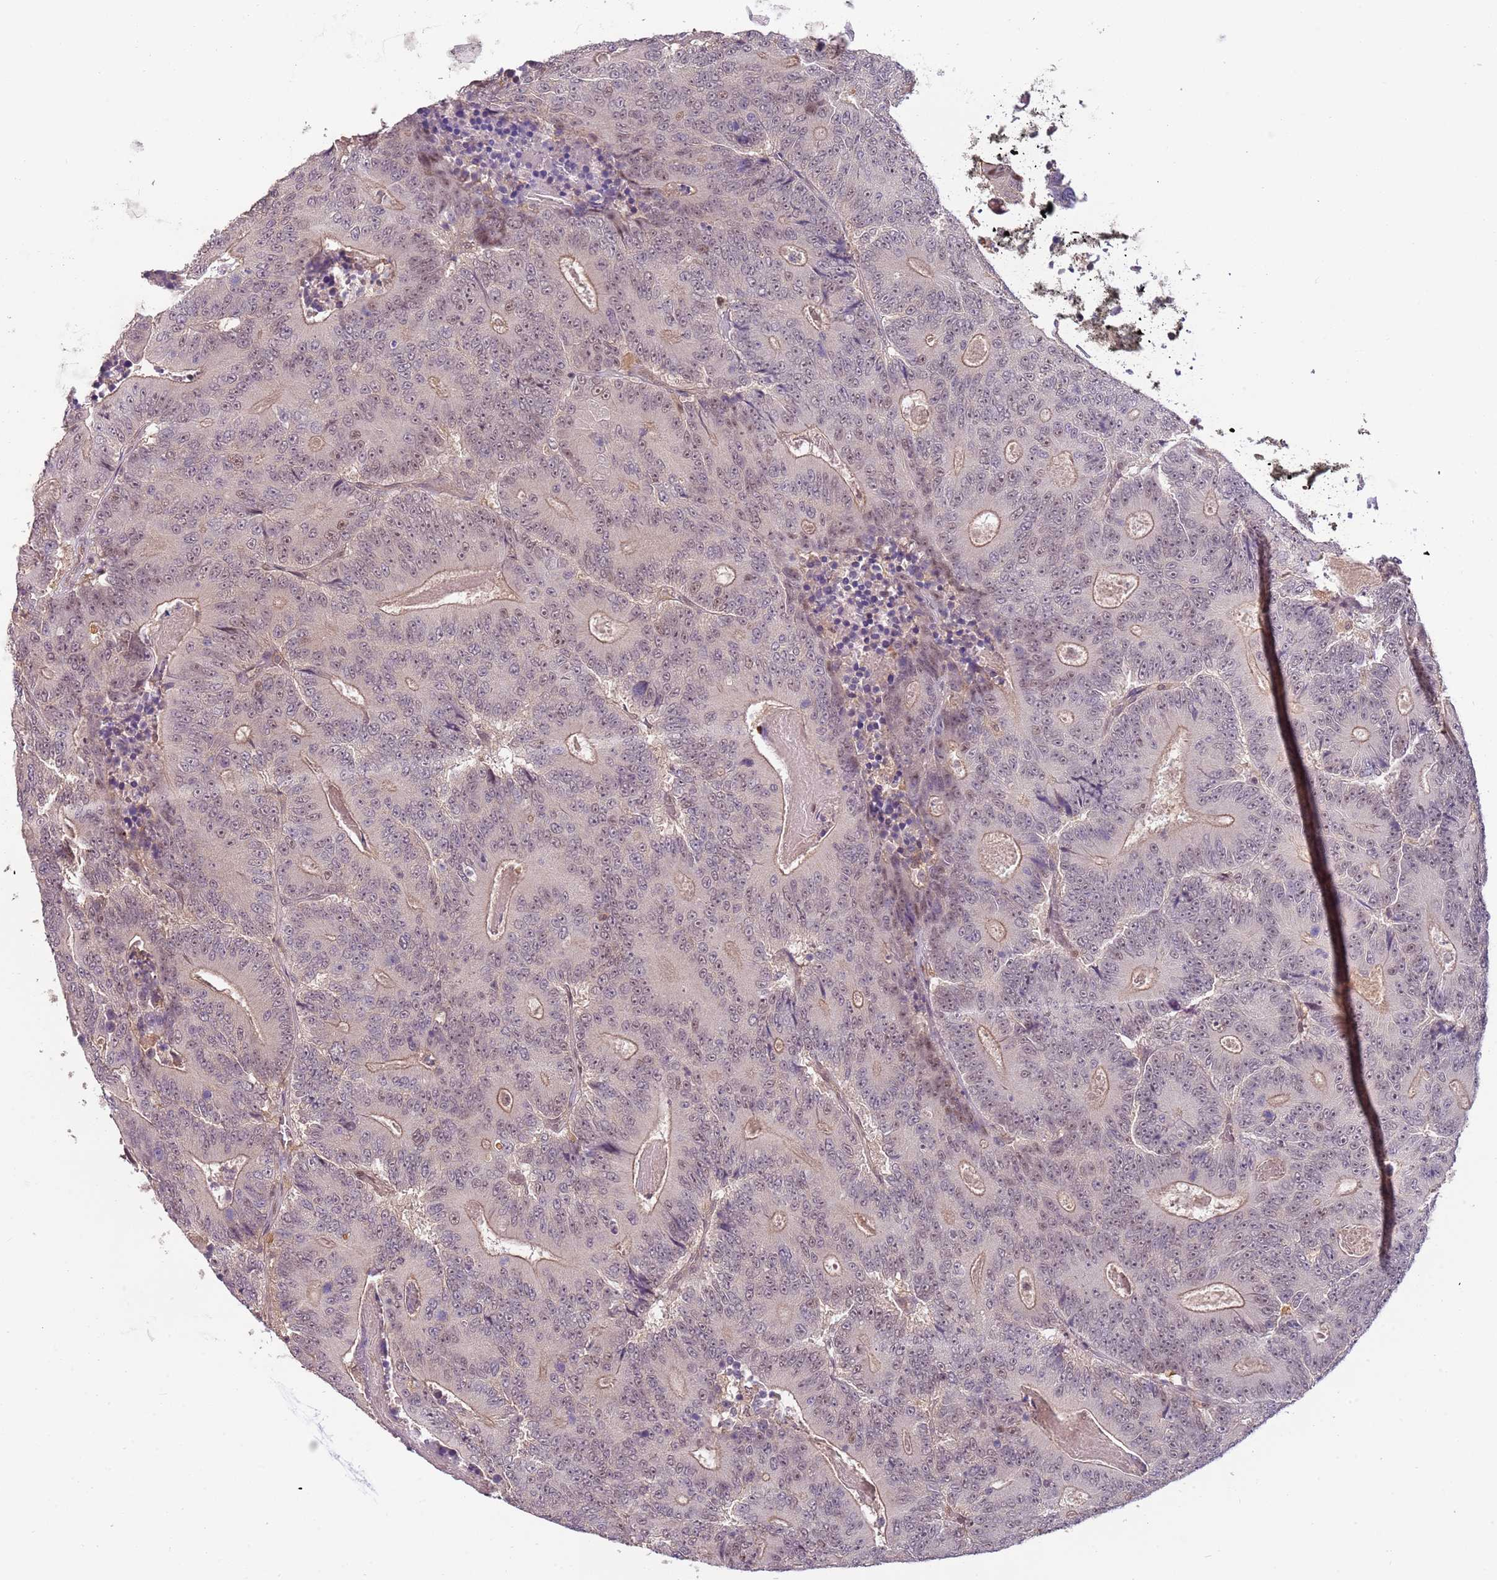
{"staining": {"intensity": "weak", "quantity": "25%-75%", "location": "cytoplasmic/membranous,nuclear"}, "tissue": "colorectal cancer", "cell_type": "Tumor cells", "image_type": "cancer", "snomed": [{"axis": "morphology", "description": "Adenocarcinoma, NOS"}, {"axis": "topography", "description": "Colon"}], "caption": "IHC photomicrograph of human adenocarcinoma (colorectal) stained for a protein (brown), which demonstrates low levels of weak cytoplasmic/membranous and nuclear staining in approximately 25%-75% of tumor cells.", "gene": "GSTO2", "patient": {"sex": "male", "age": 83}}